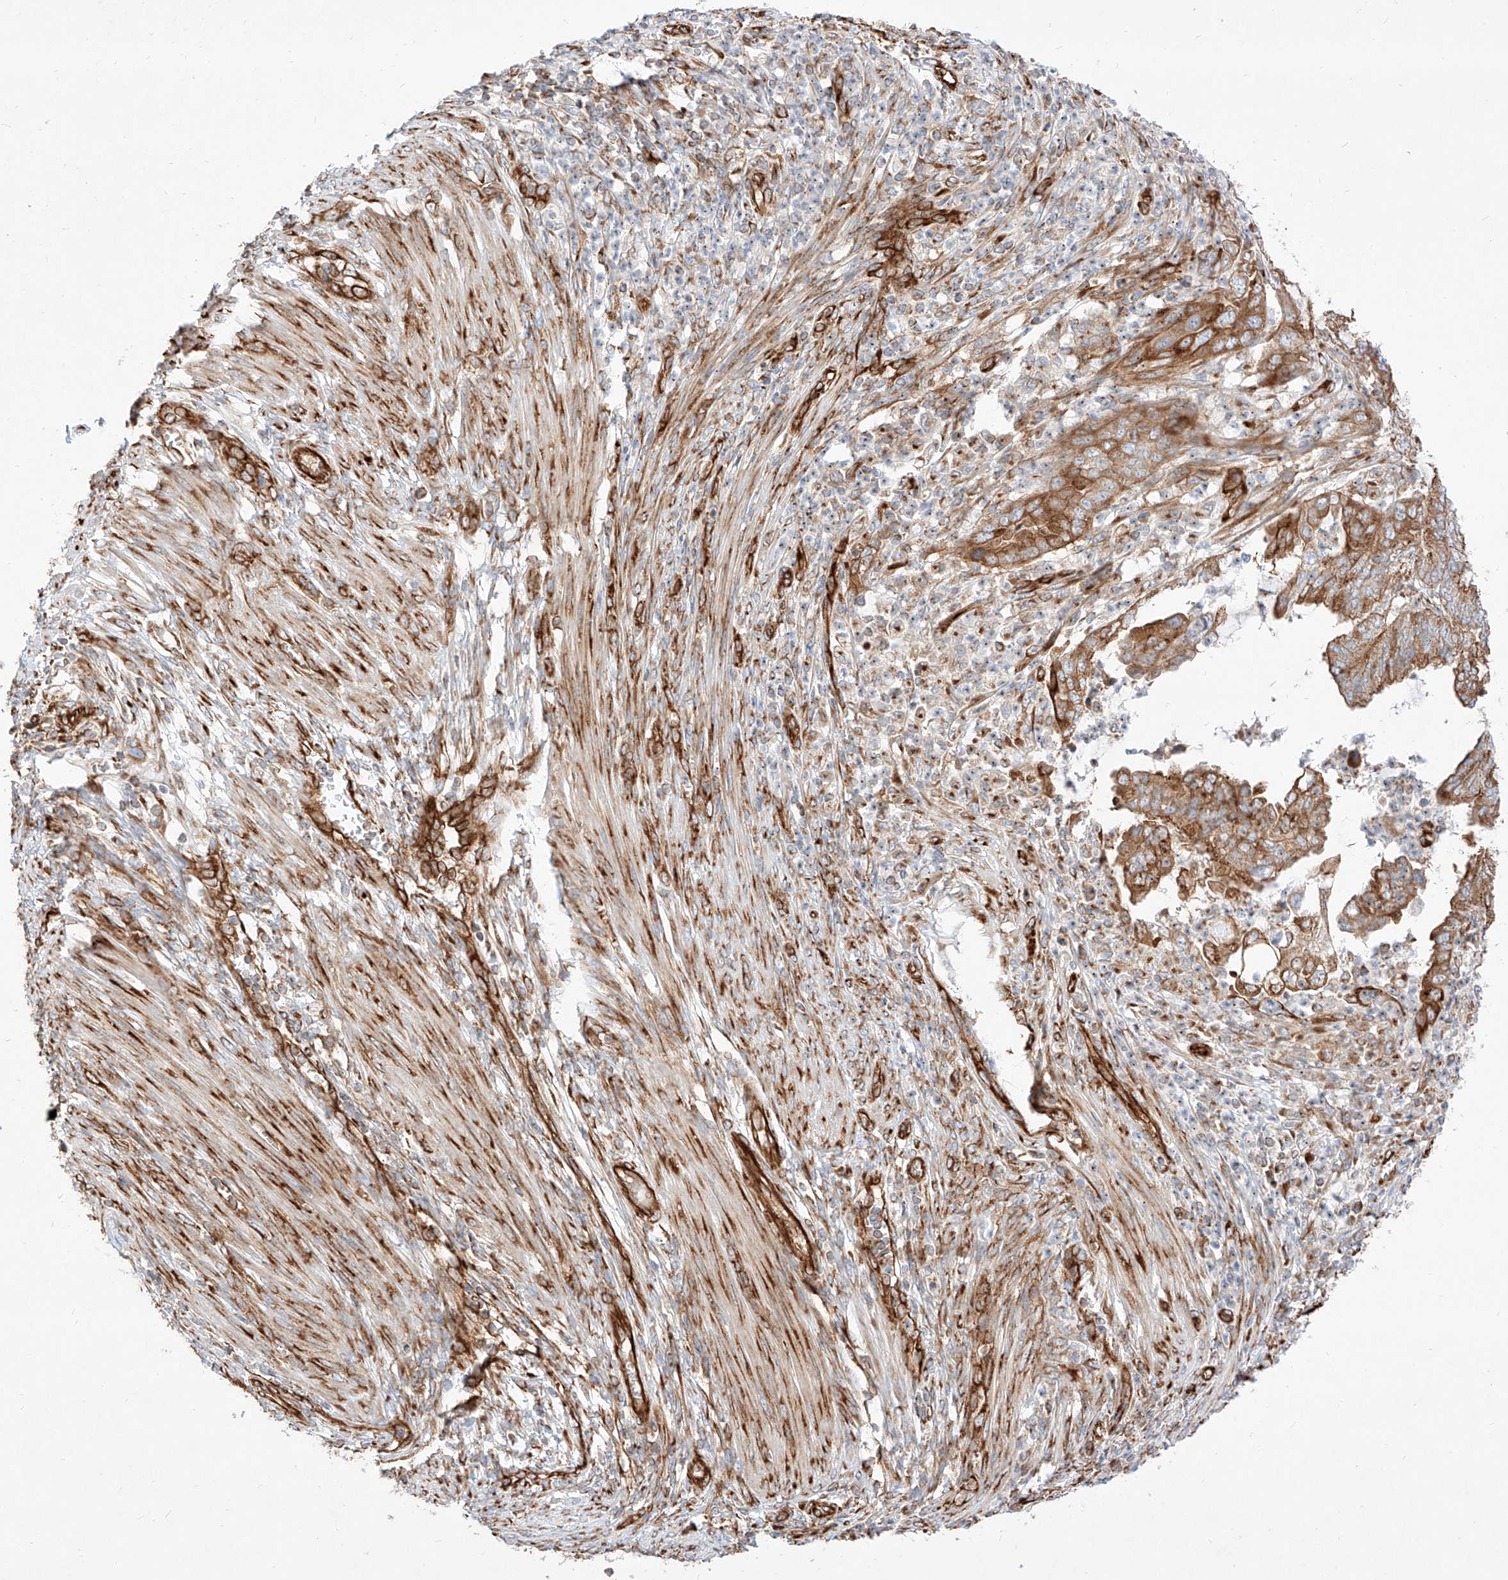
{"staining": {"intensity": "moderate", "quantity": ">75%", "location": "cytoplasmic/membranous"}, "tissue": "endometrial cancer", "cell_type": "Tumor cells", "image_type": "cancer", "snomed": [{"axis": "morphology", "description": "Adenocarcinoma, NOS"}, {"axis": "topography", "description": "Endometrium"}], "caption": "Human endometrial cancer stained with a brown dye demonstrates moderate cytoplasmic/membranous positive staining in approximately >75% of tumor cells.", "gene": "CSGALNACT2", "patient": {"sex": "female", "age": 51}}